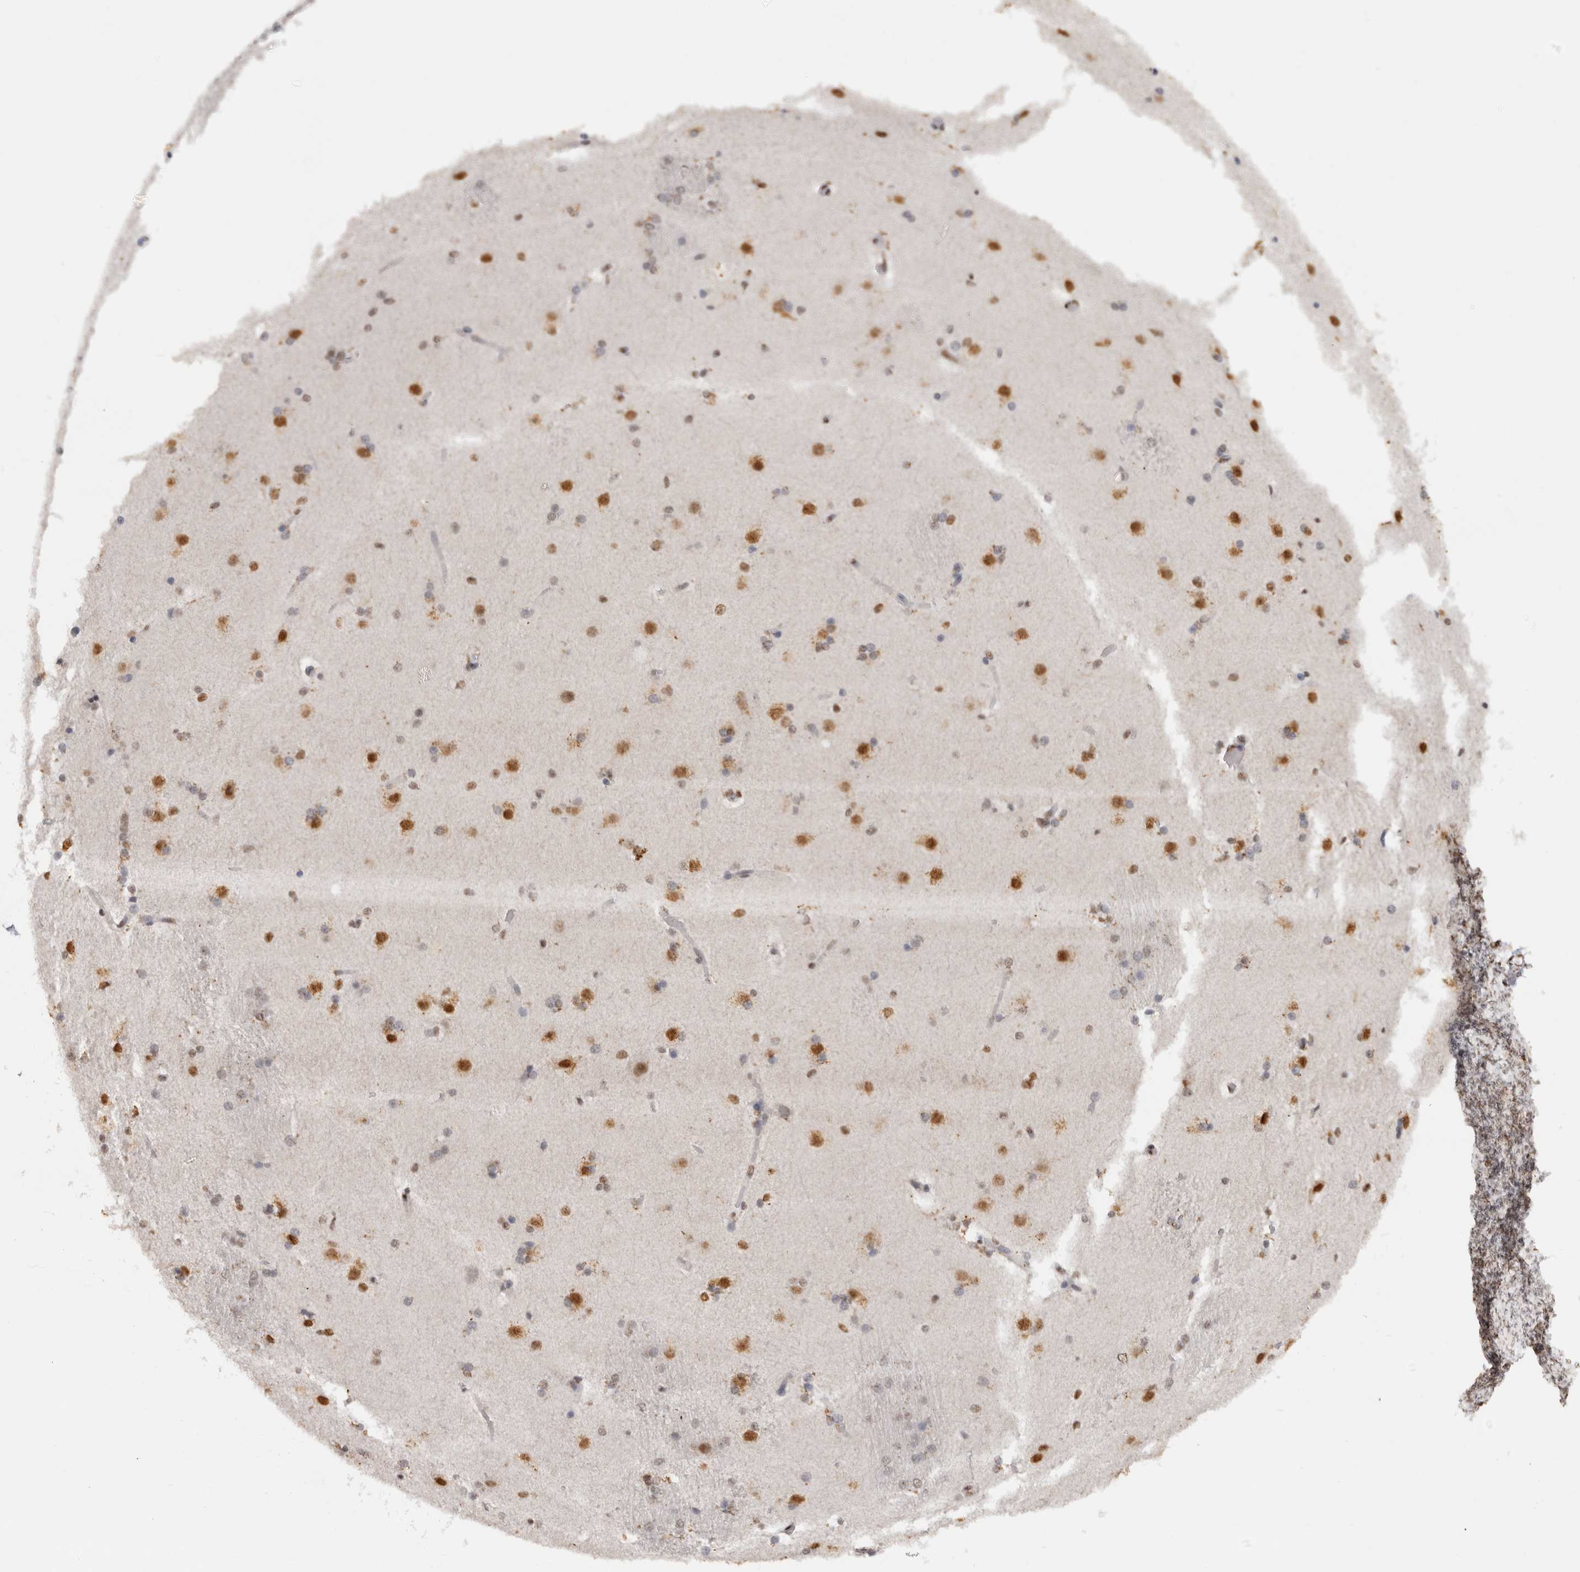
{"staining": {"intensity": "moderate", "quantity": "<25%", "location": "nuclear"}, "tissue": "caudate", "cell_type": "Glial cells", "image_type": "normal", "snomed": [{"axis": "morphology", "description": "Normal tissue, NOS"}, {"axis": "topography", "description": "Lateral ventricle wall"}], "caption": "Immunohistochemistry staining of benign caudate, which shows low levels of moderate nuclear expression in approximately <25% of glial cells indicating moderate nuclear protein staining. The staining was performed using DAB (3,3'-diaminobenzidine) (brown) for protein detection and nuclei were counterstained in hematoxylin (blue).", "gene": "RPS6KA2", "patient": {"sex": "female", "age": 19}}